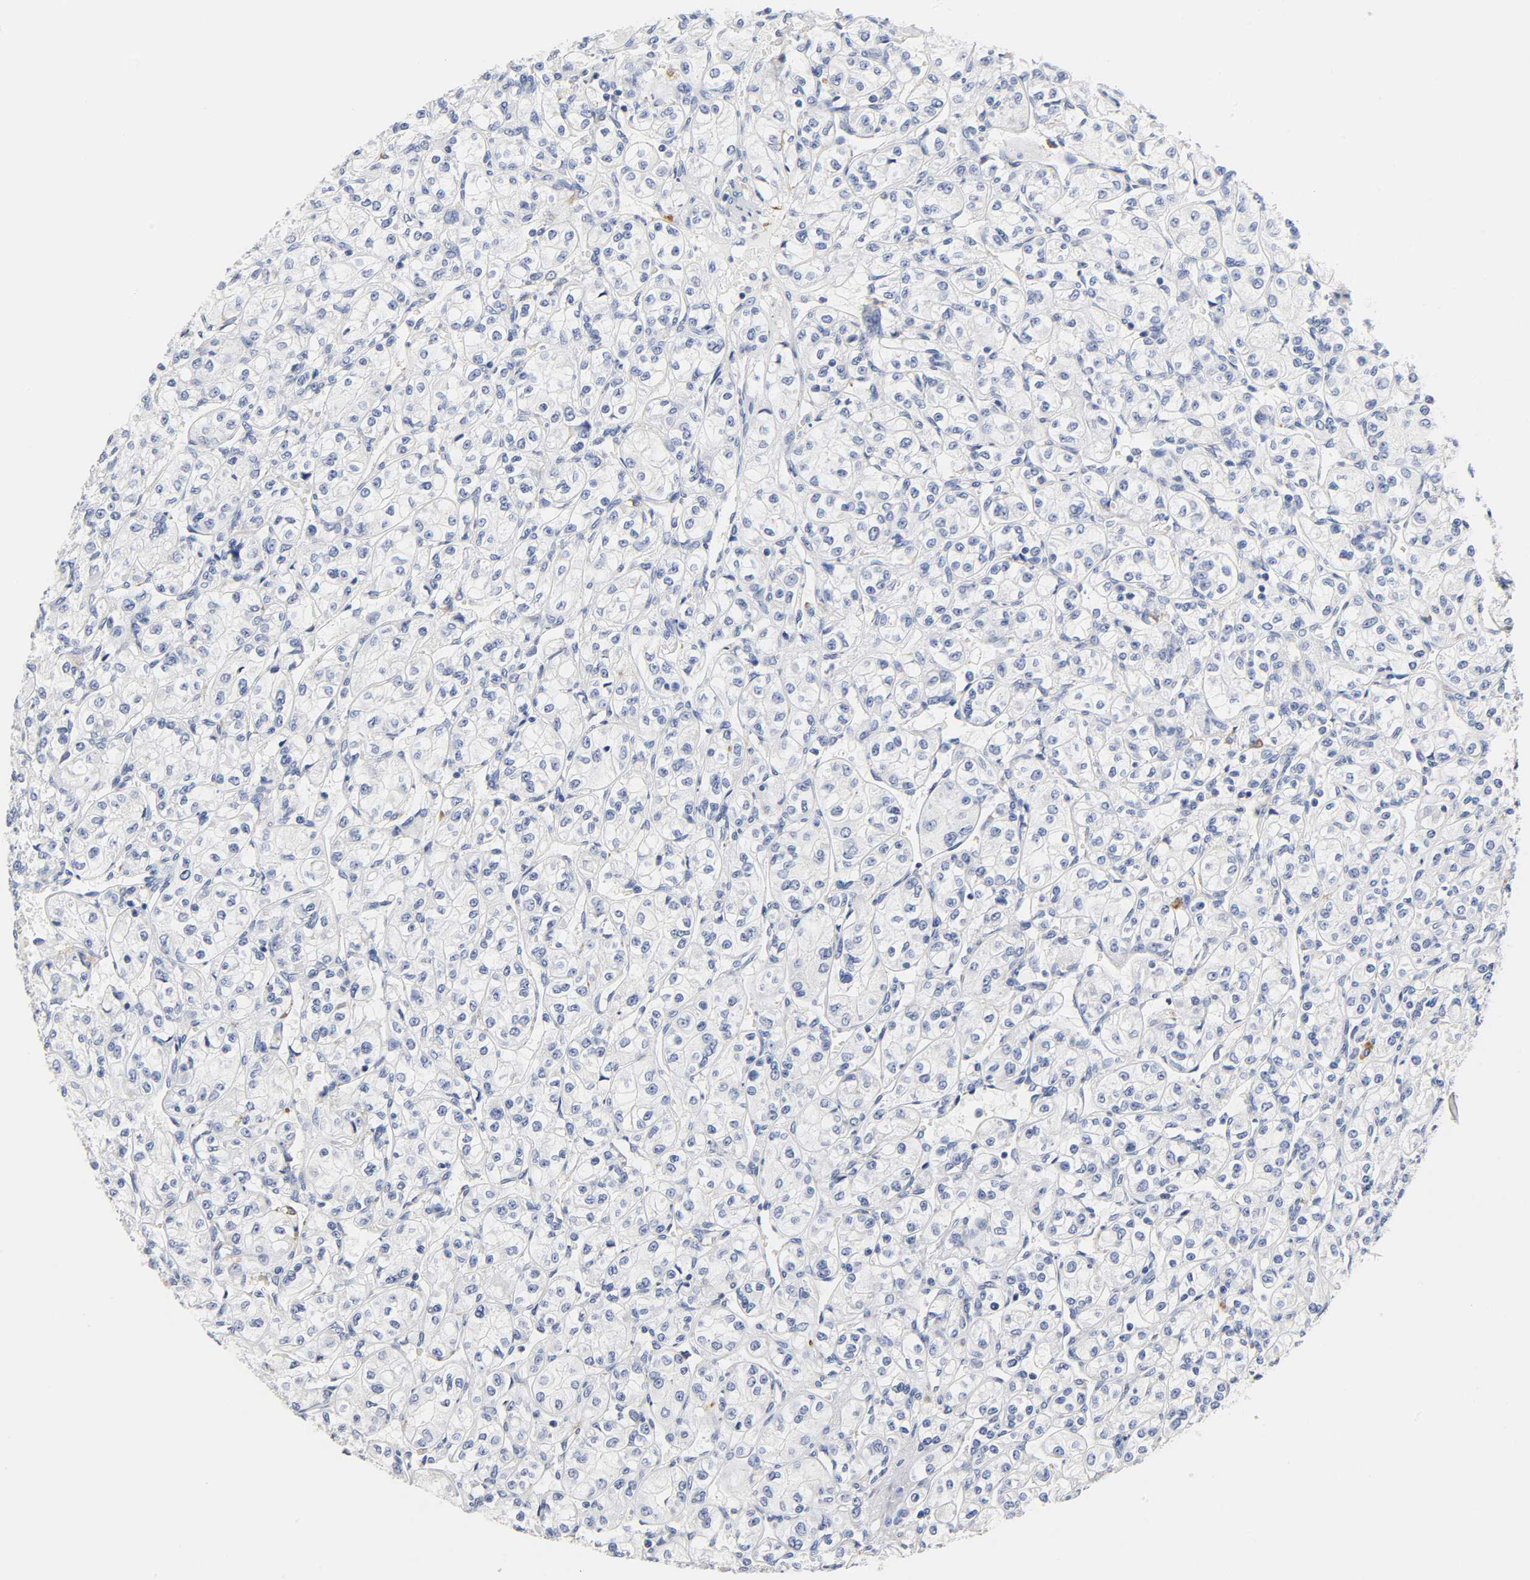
{"staining": {"intensity": "negative", "quantity": "none", "location": "none"}, "tissue": "renal cancer", "cell_type": "Tumor cells", "image_type": "cancer", "snomed": [{"axis": "morphology", "description": "Adenocarcinoma, NOS"}, {"axis": "topography", "description": "Kidney"}], "caption": "Immunohistochemical staining of human adenocarcinoma (renal) reveals no significant expression in tumor cells.", "gene": "REL", "patient": {"sex": "male", "age": 77}}